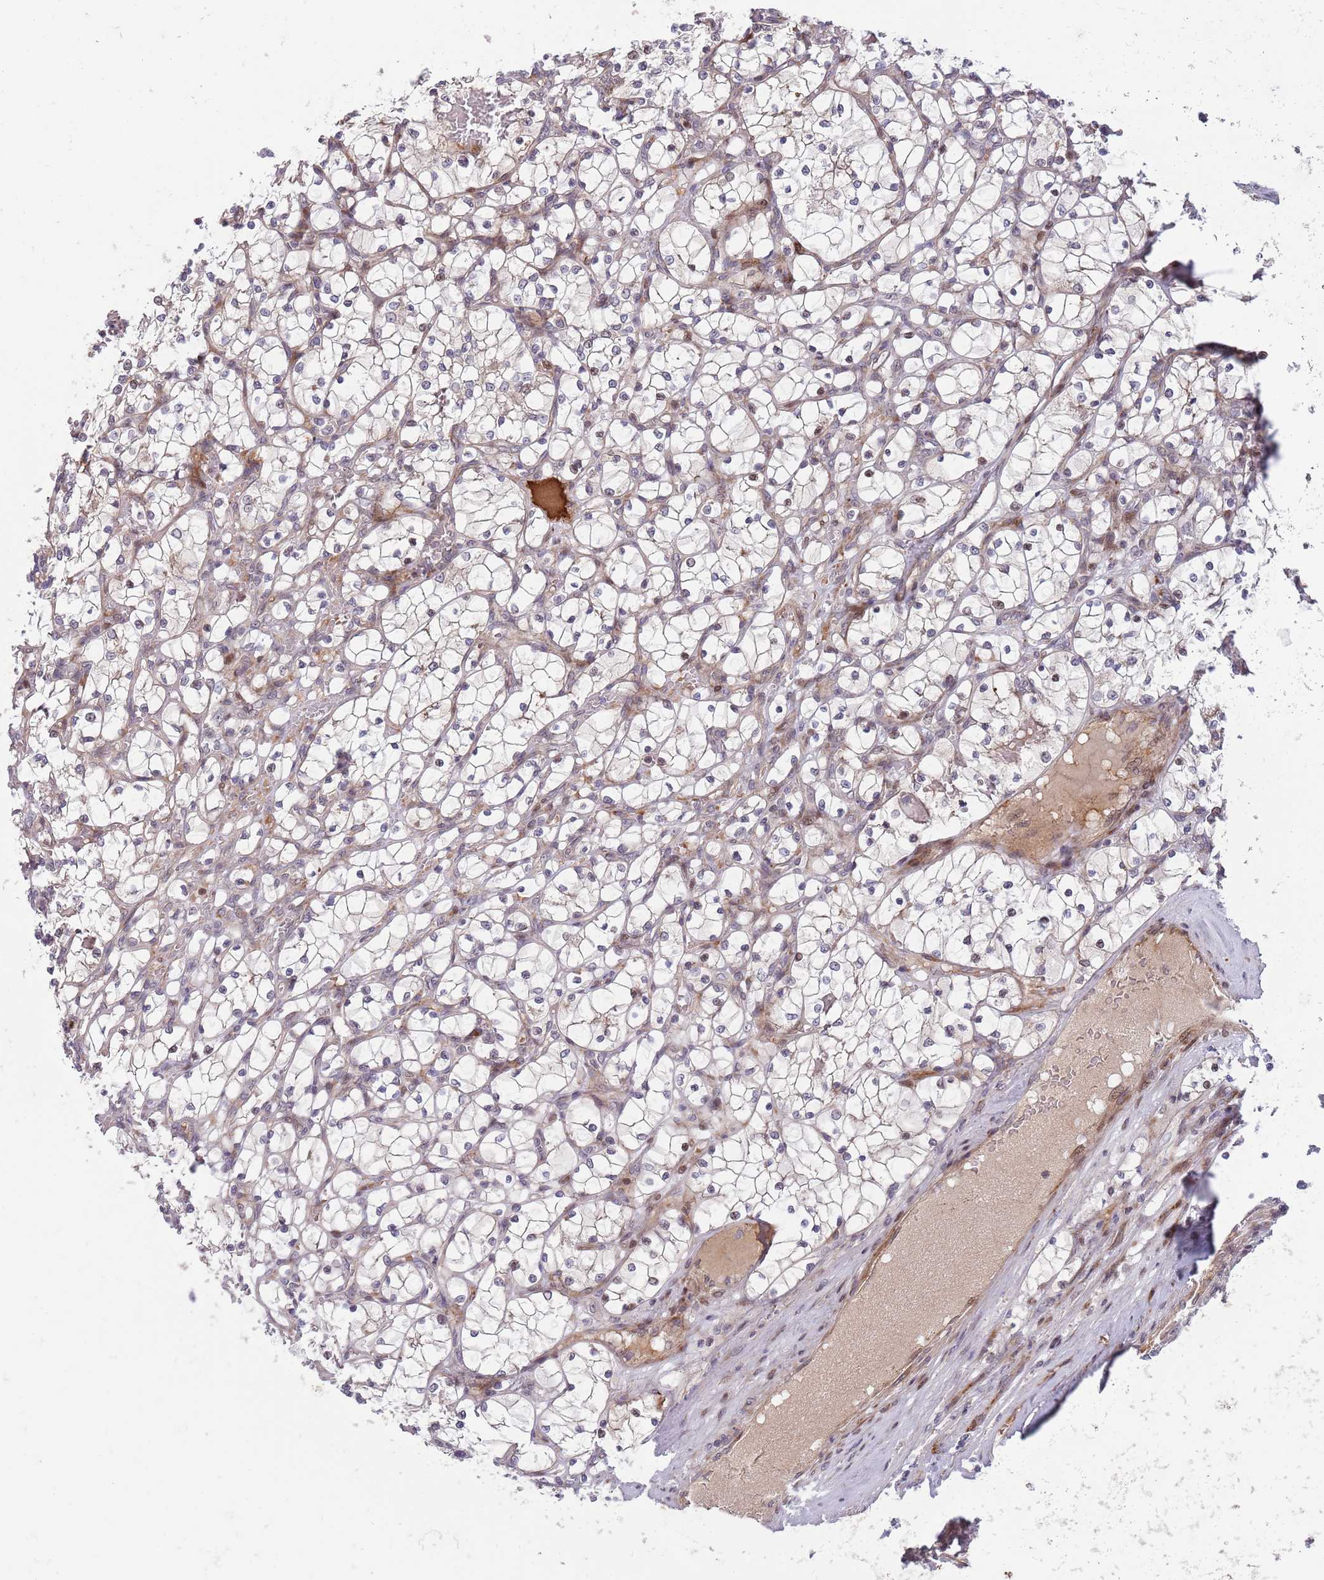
{"staining": {"intensity": "negative", "quantity": "none", "location": "none"}, "tissue": "renal cancer", "cell_type": "Tumor cells", "image_type": "cancer", "snomed": [{"axis": "morphology", "description": "Adenocarcinoma, NOS"}, {"axis": "topography", "description": "Kidney"}], "caption": "An IHC micrograph of renal adenocarcinoma is shown. There is no staining in tumor cells of renal adenocarcinoma. (Stains: DAB immunohistochemistry (IHC) with hematoxylin counter stain, Microscopy: brightfield microscopy at high magnification).", "gene": "NT5DC4", "patient": {"sex": "female", "age": 69}}